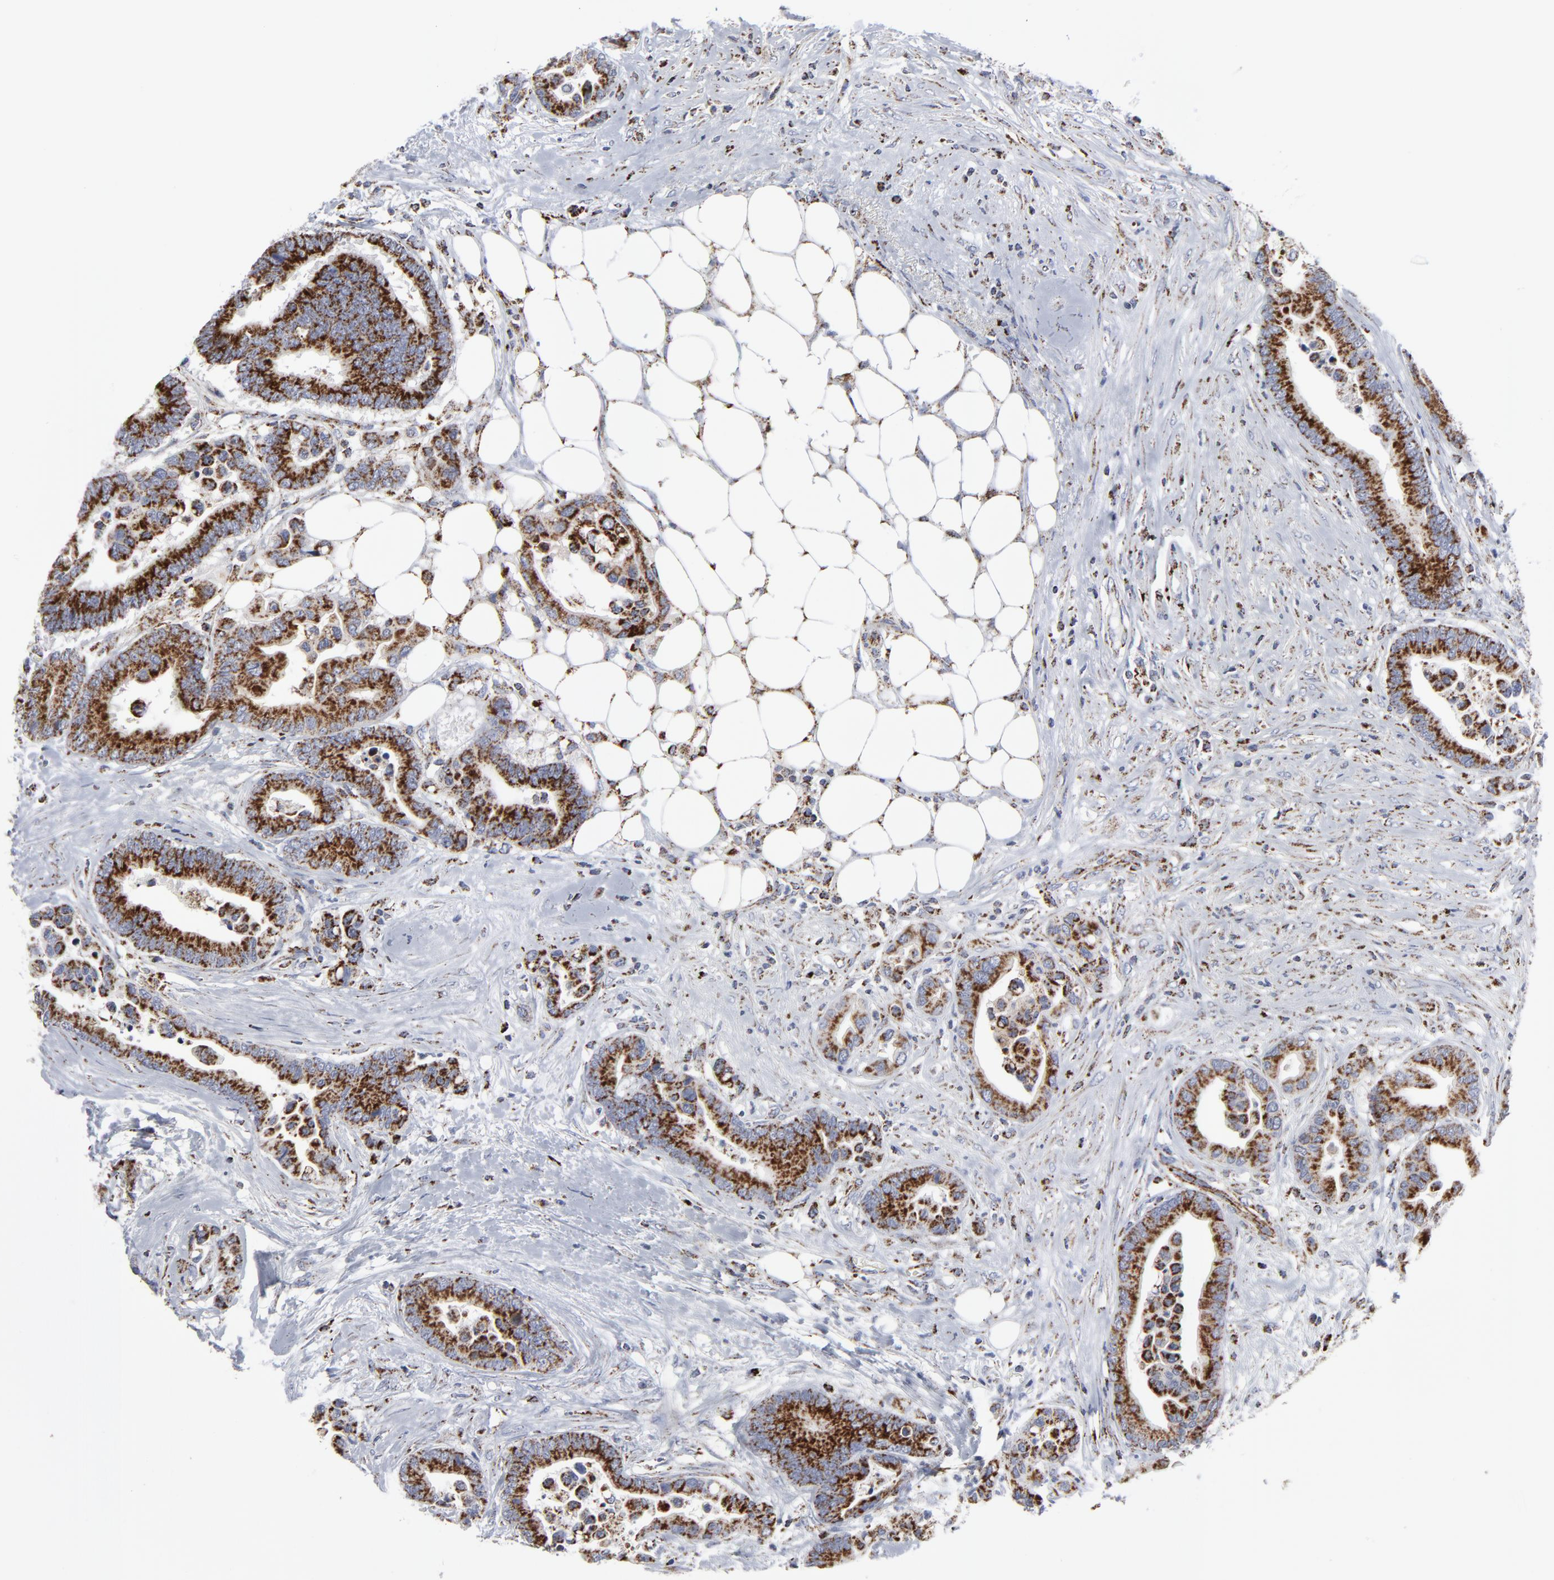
{"staining": {"intensity": "moderate", "quantity": ">75%", "location": "cytoplasmic/membranous"}, "tissue": "colorectal cancer", "cell_type": "Tumor cells", "image_type": "cancer", "snomed": [{"axis": "morphology", "description": "Adenocarcinoma, NOS"}, {"axis": "topography", "description": "Colon"}], "caption": "Colorectal cancer stained with a protein marker demonstrates moderate staining in tumor cells.", "gene": "TXNRD2", "patient": {"sex": "male", "age": 82}}